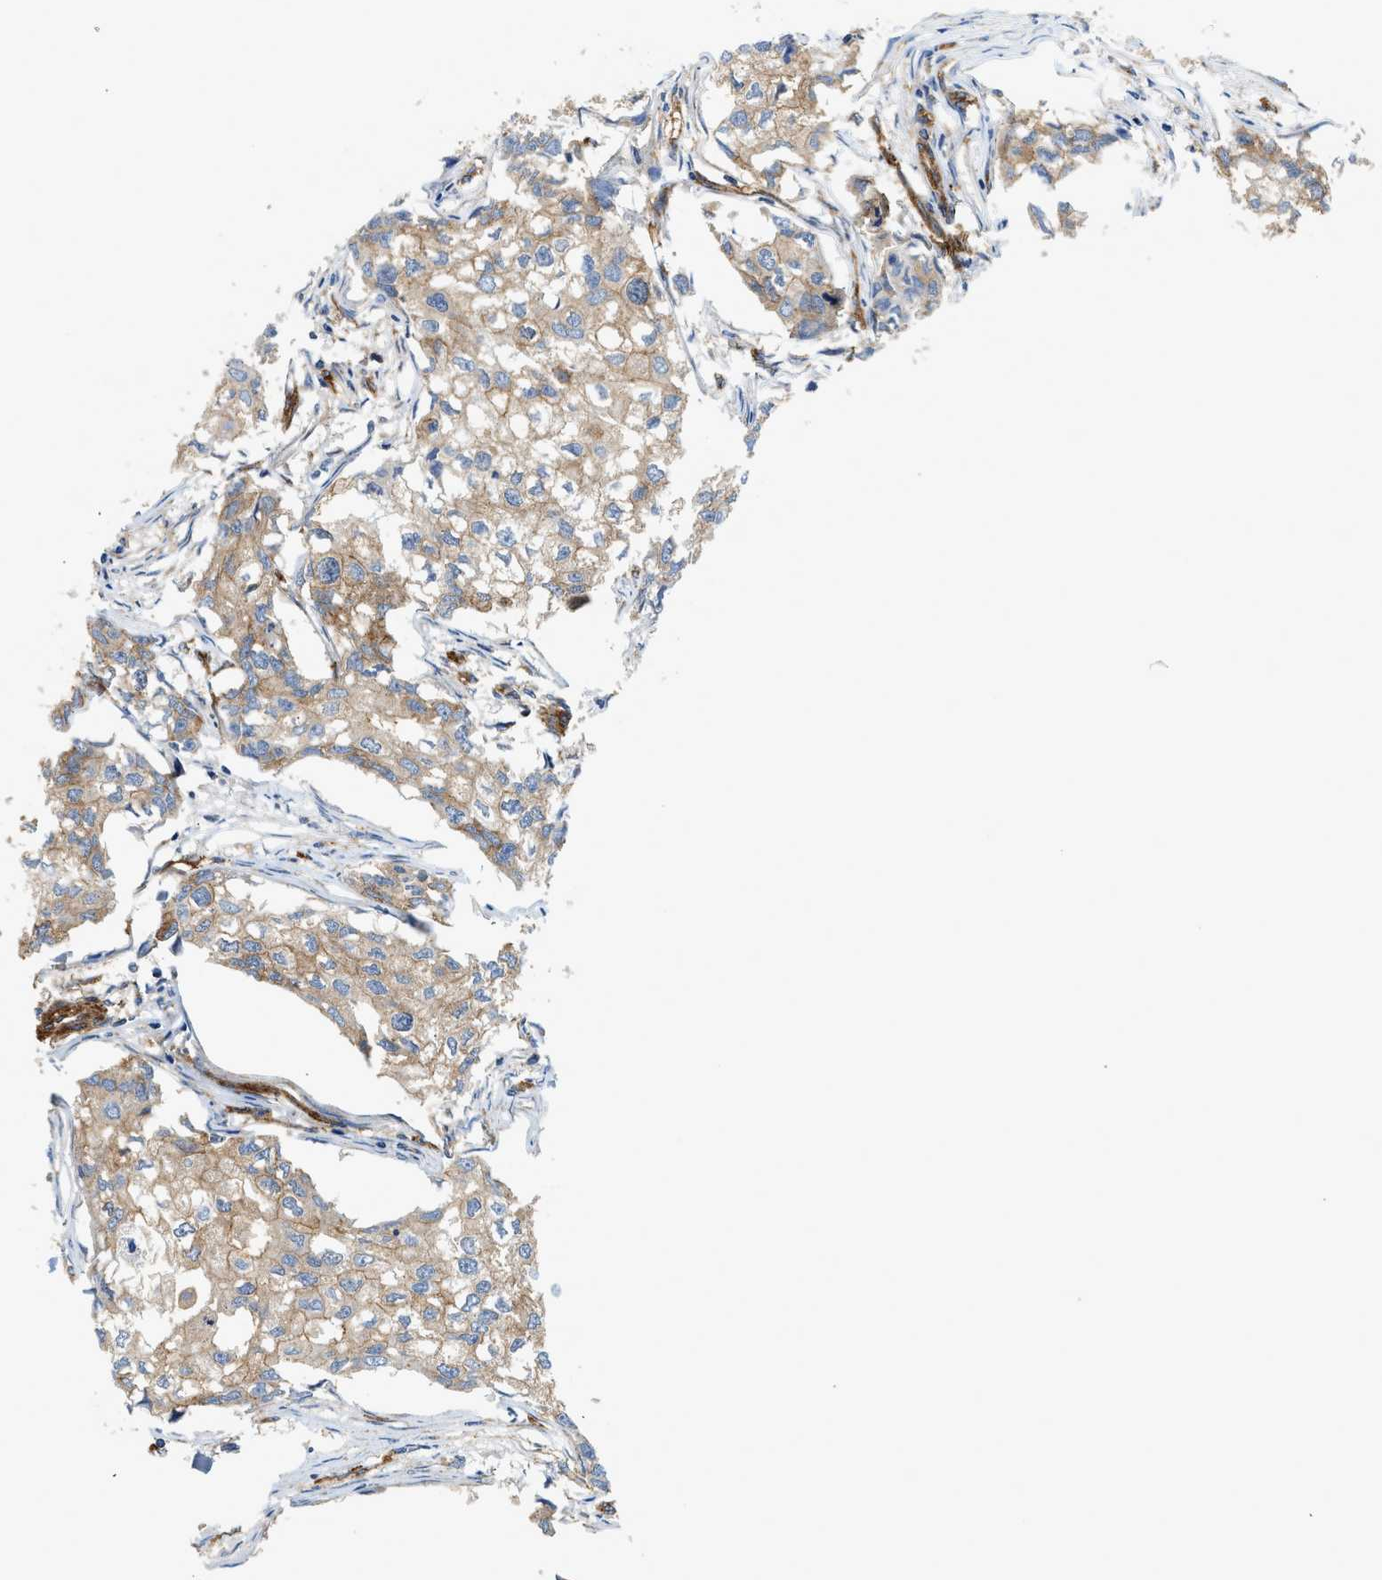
{"staining": {"intensity": "weak", "quantity": ">75%", "location": "cytoplasmic/membranous"}, "tissue": "breast cancer", "cell_type": "Tumor cells", "image_type": "cancer", "snomed": [{"axis": "morphology", "description": "Duct carcinoma"}, {"axis": "topography", "description": "Breast"}], "caption": "Human breast cancer (intraductal carcinoma) stained with a brown dye demonstrates weak cytoplasmic/membranous positive positivity in about >75% of tumor cells.", "gene": "HIP1", "patient": {"sex": "female", "age": 27}}